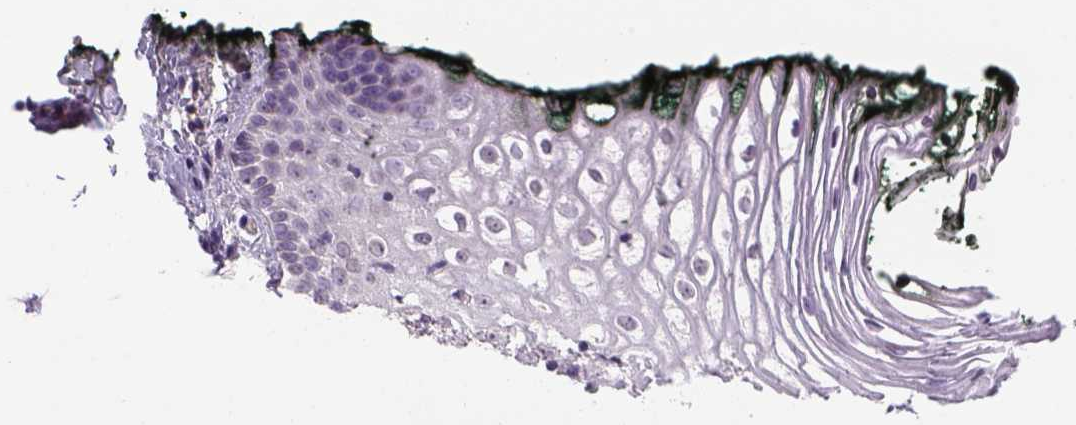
{"staining": {"intensity": "negative", "quantity": "none", "location": "none"}, "tissue": "vagina", "cell_type": "Squamous epithelial cells", "image_type": "normal", "snomed": [{"axis": "morphology", "description": "Normal tissue, NOS"}, {"axis": "topography", "description": "Vagina"}], "caption": "Immunohistochemistry image of normal vagina stained for a protein (brown), which demonstrates no expression in squamous epithelial cells.", "gene": "PRRT1", "patient": {"sex": "female", "age": 47}}